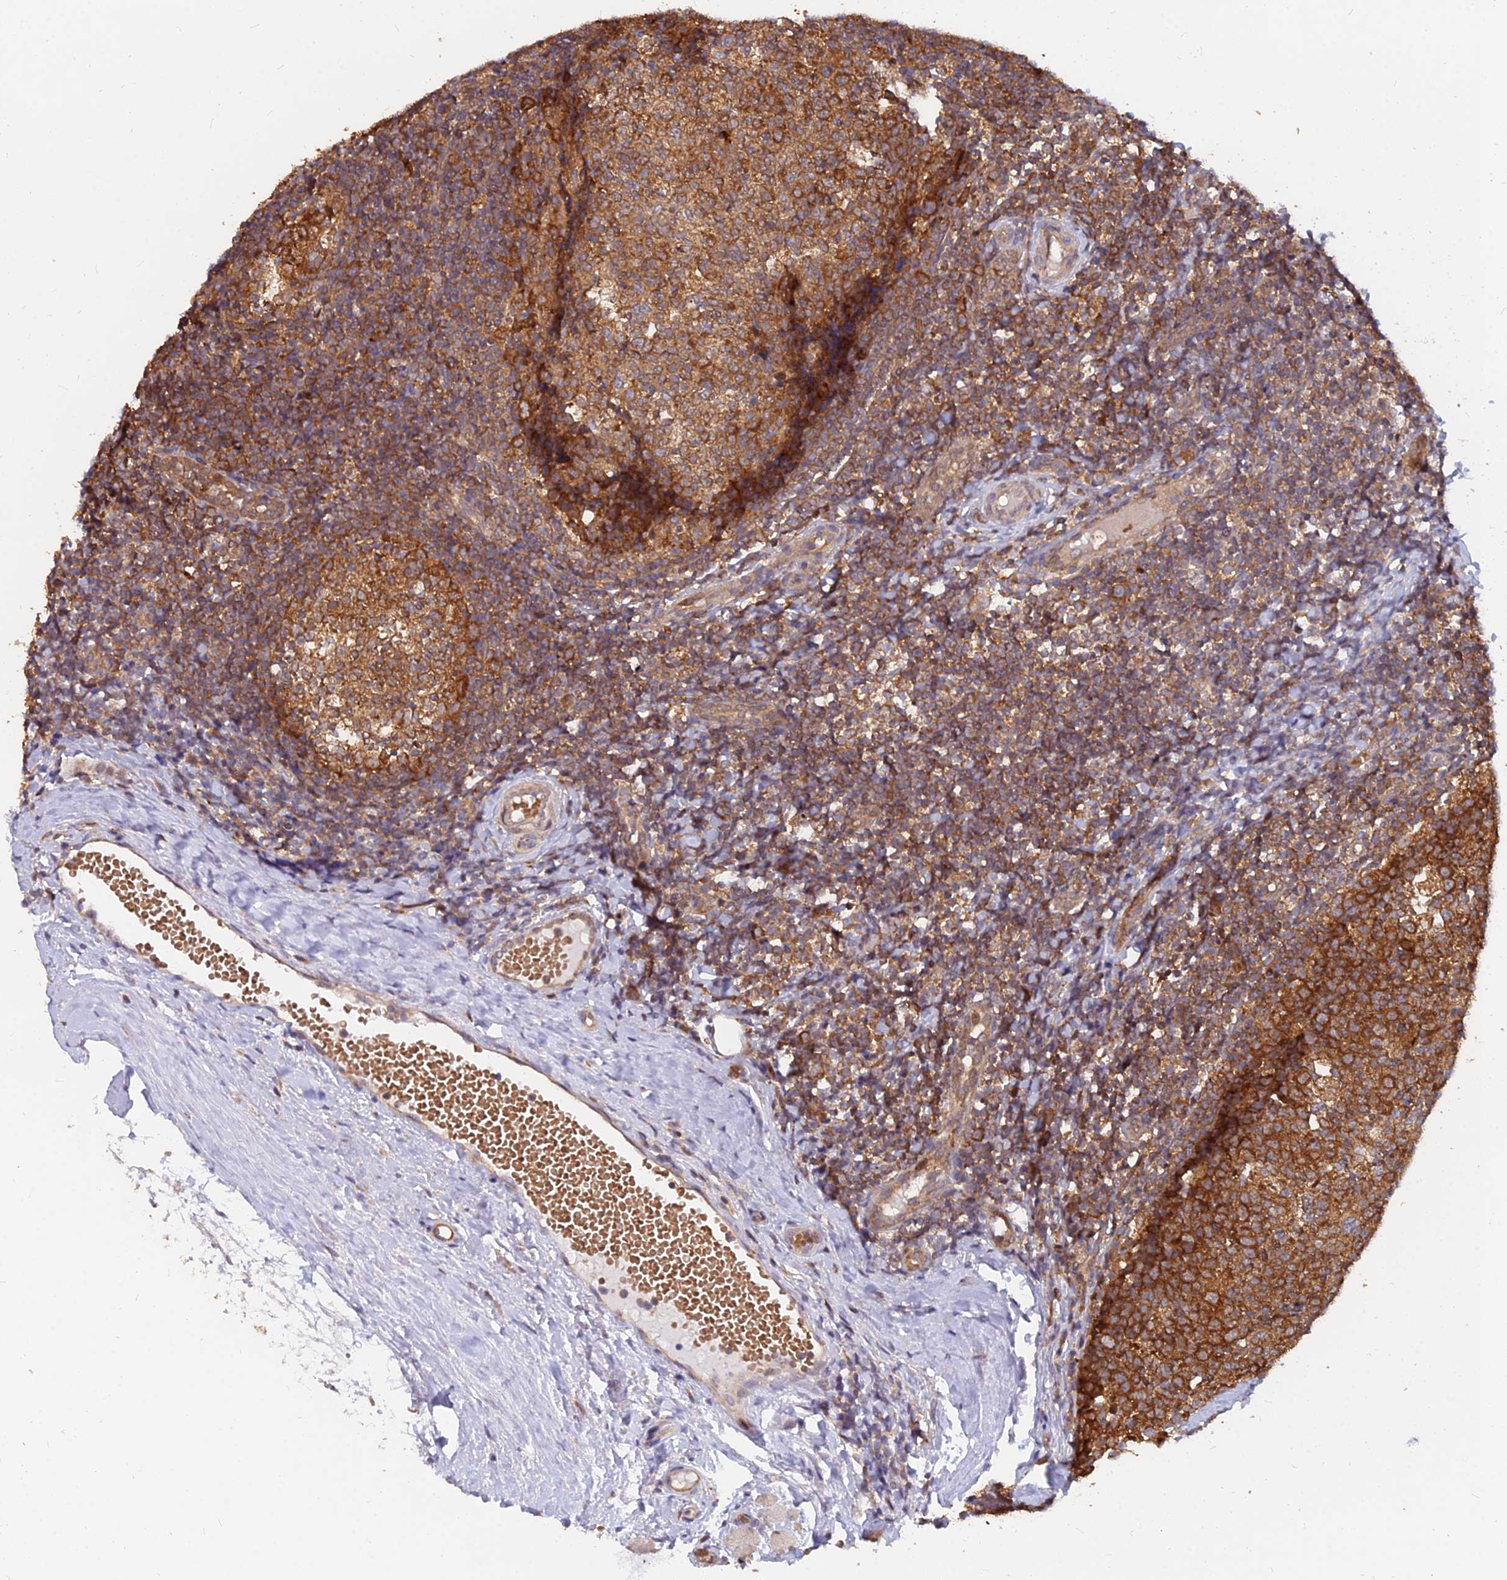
{"staining": {"intensity": "moderate", "quantity": ">75%", "location": "cytoplasmic/membranous"}, "tissue": "tonsil", "cell_type": "Germinal center cells", "image_type": "normal", "snomed": [{"axis": "morphology", "description": "Normal tissue, NOS"}, {"axis": "topography", "description": "Tonsil"}], "caption": "Moderate cytoplasmic/membranous protein positivity is seen in about >75% of germinal center cells in tonsil.", "gene": "CCT6A", "patient": {"sex": "female", "age": 19}}